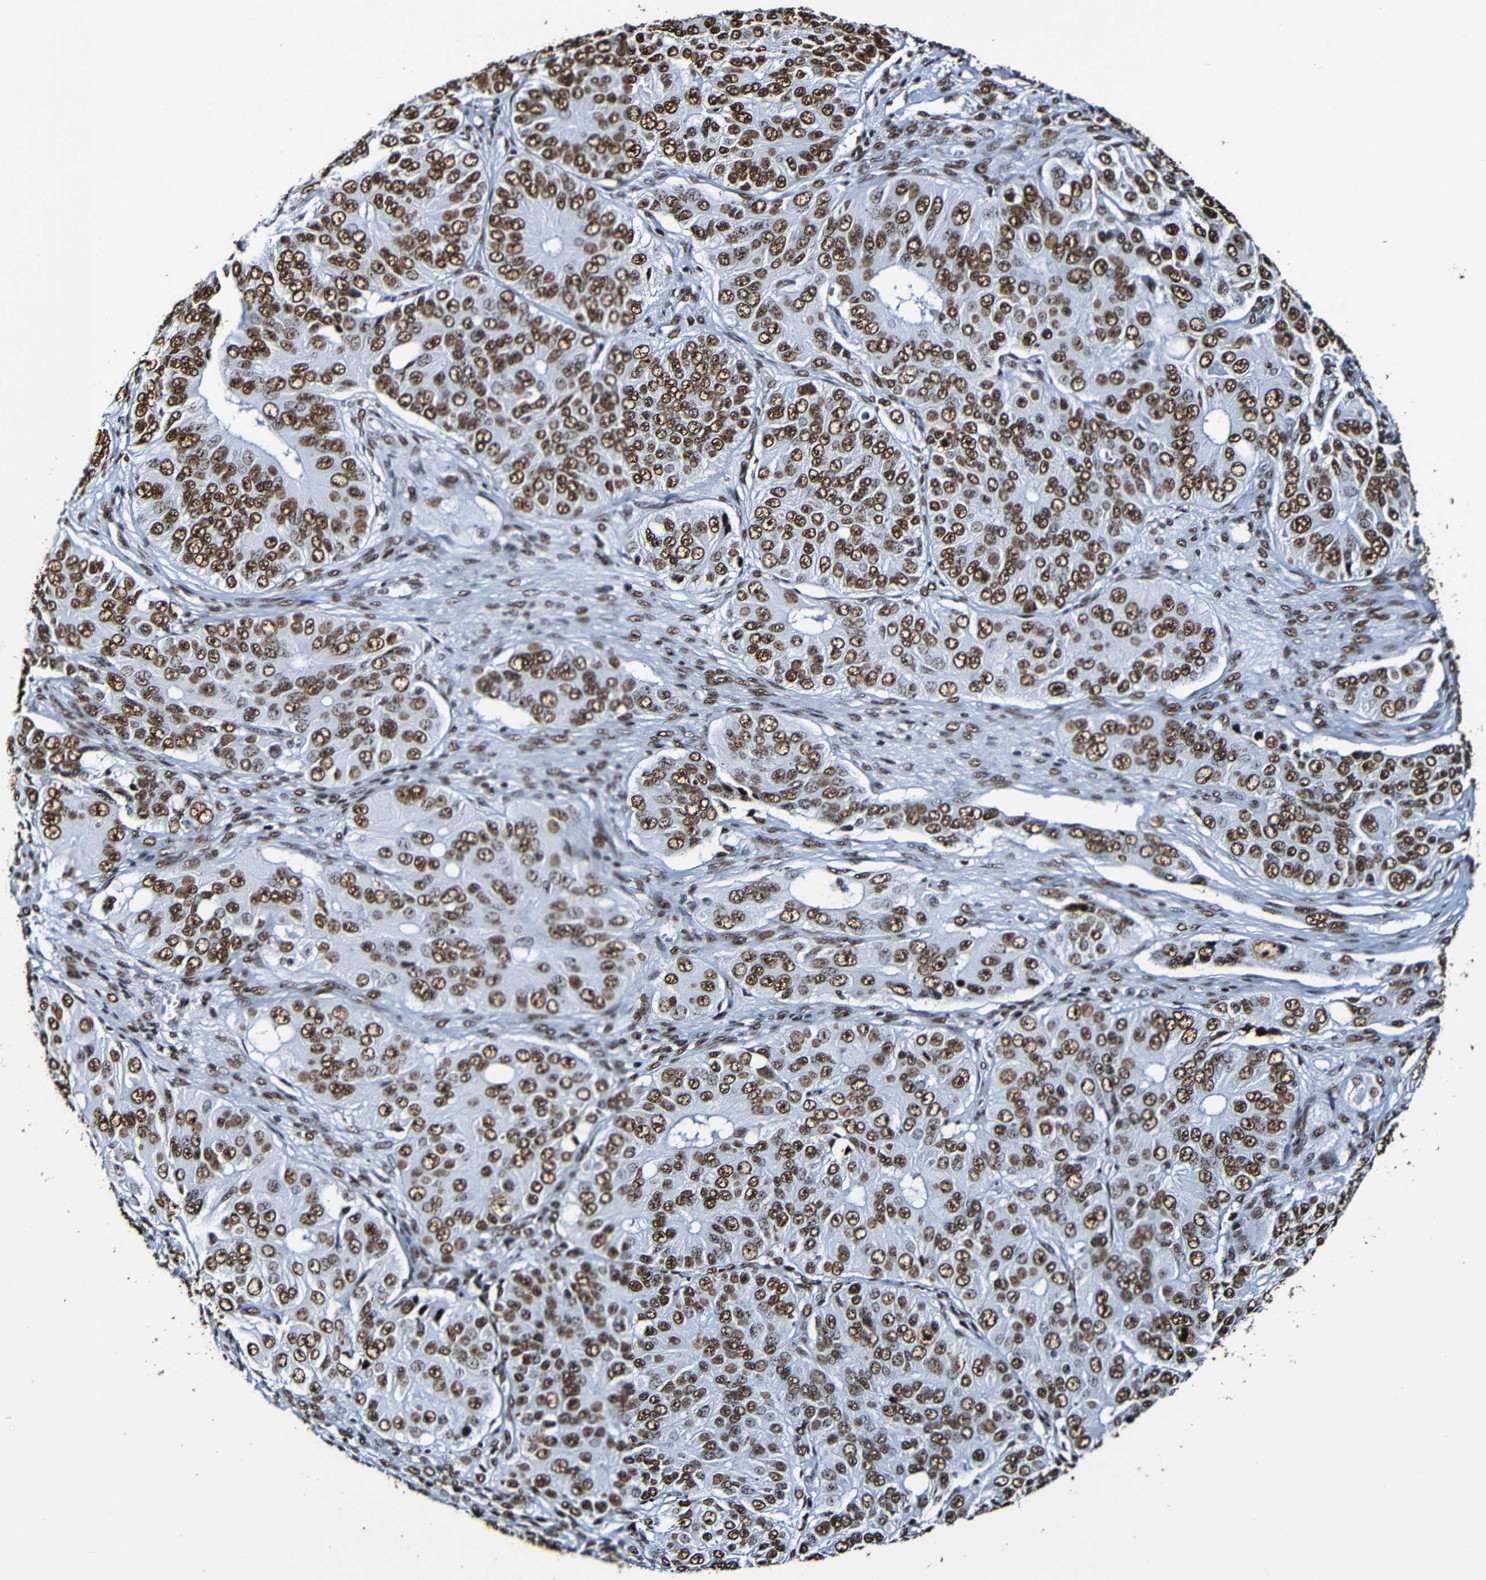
{"staining": {"intensity": "strong", "quantity": ">75%", "location": "nuclear"}, "tissue": "ovarian cancer", "cell_type": "Tumor cells", "image_type": "cancer", "snomed": [{"axis": "morphology", "description": "Carcinoma, endometroid"}, {"axis": "topography", "description": "Ovary"}], "caption": "Tumor cells display strong nuclear positivity in approximately >75% of cells in ovarian endometroid carcinoma.", "gene": "SRSF3", "patient": {"sex": "female", "age": 51}}